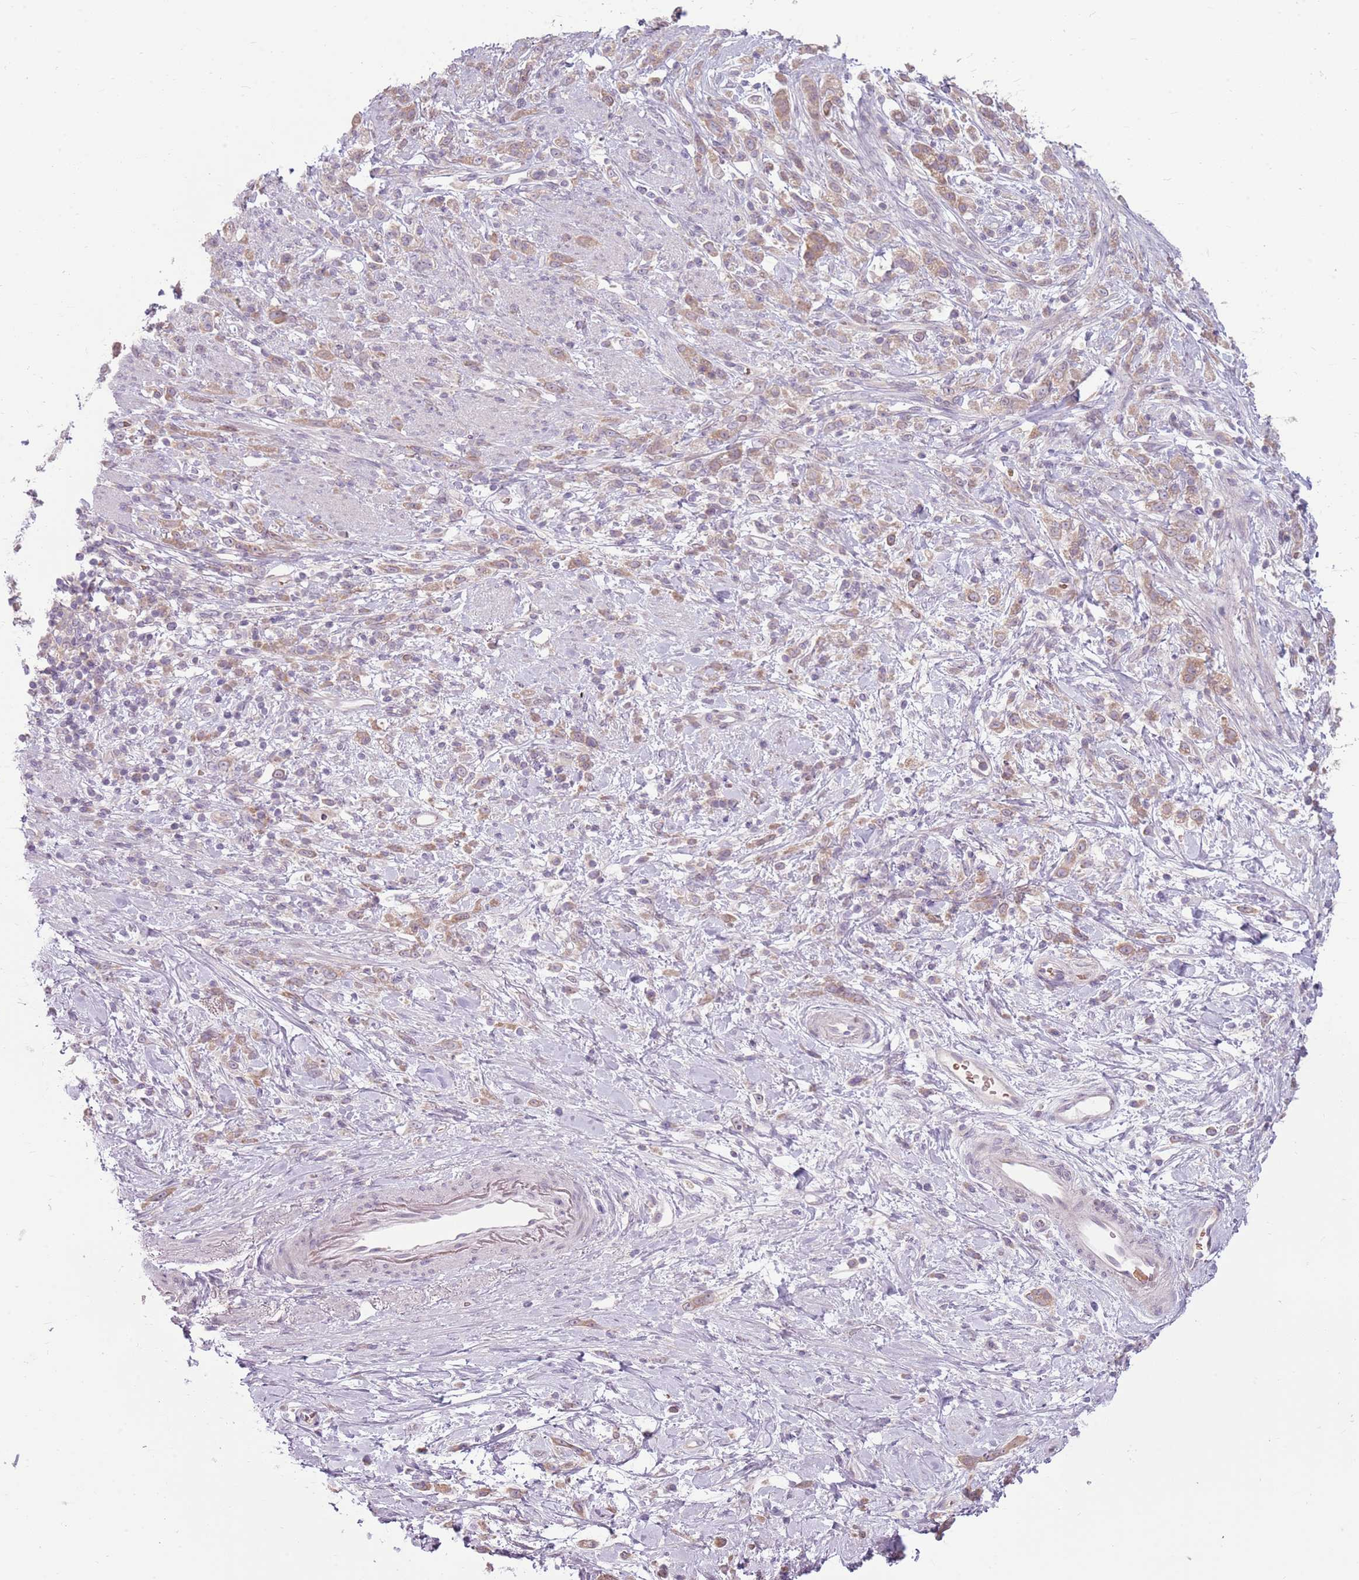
{"staining": {"intensity": "weak", "quantity": ">75%", "location": "cytoplasmic/membranous"}, "tissue": "stomach cancer", "cell_type": "Tumor cells", "image_type": "cancer", "snomed": [{"axis": "morphology", "description": "Adenocarcinoma, NOS"}, {"axis": "topography", "description": "Stomach"}], "caption": "Immunohistochemical staining of human stomach adenocarcinoma exhibits low levels of weak cytoplasmic/membranous positivity in approximately >75% of tumor cells.", "gene": "HSPA14", "patient": {"sex": "female", "age": 60}}